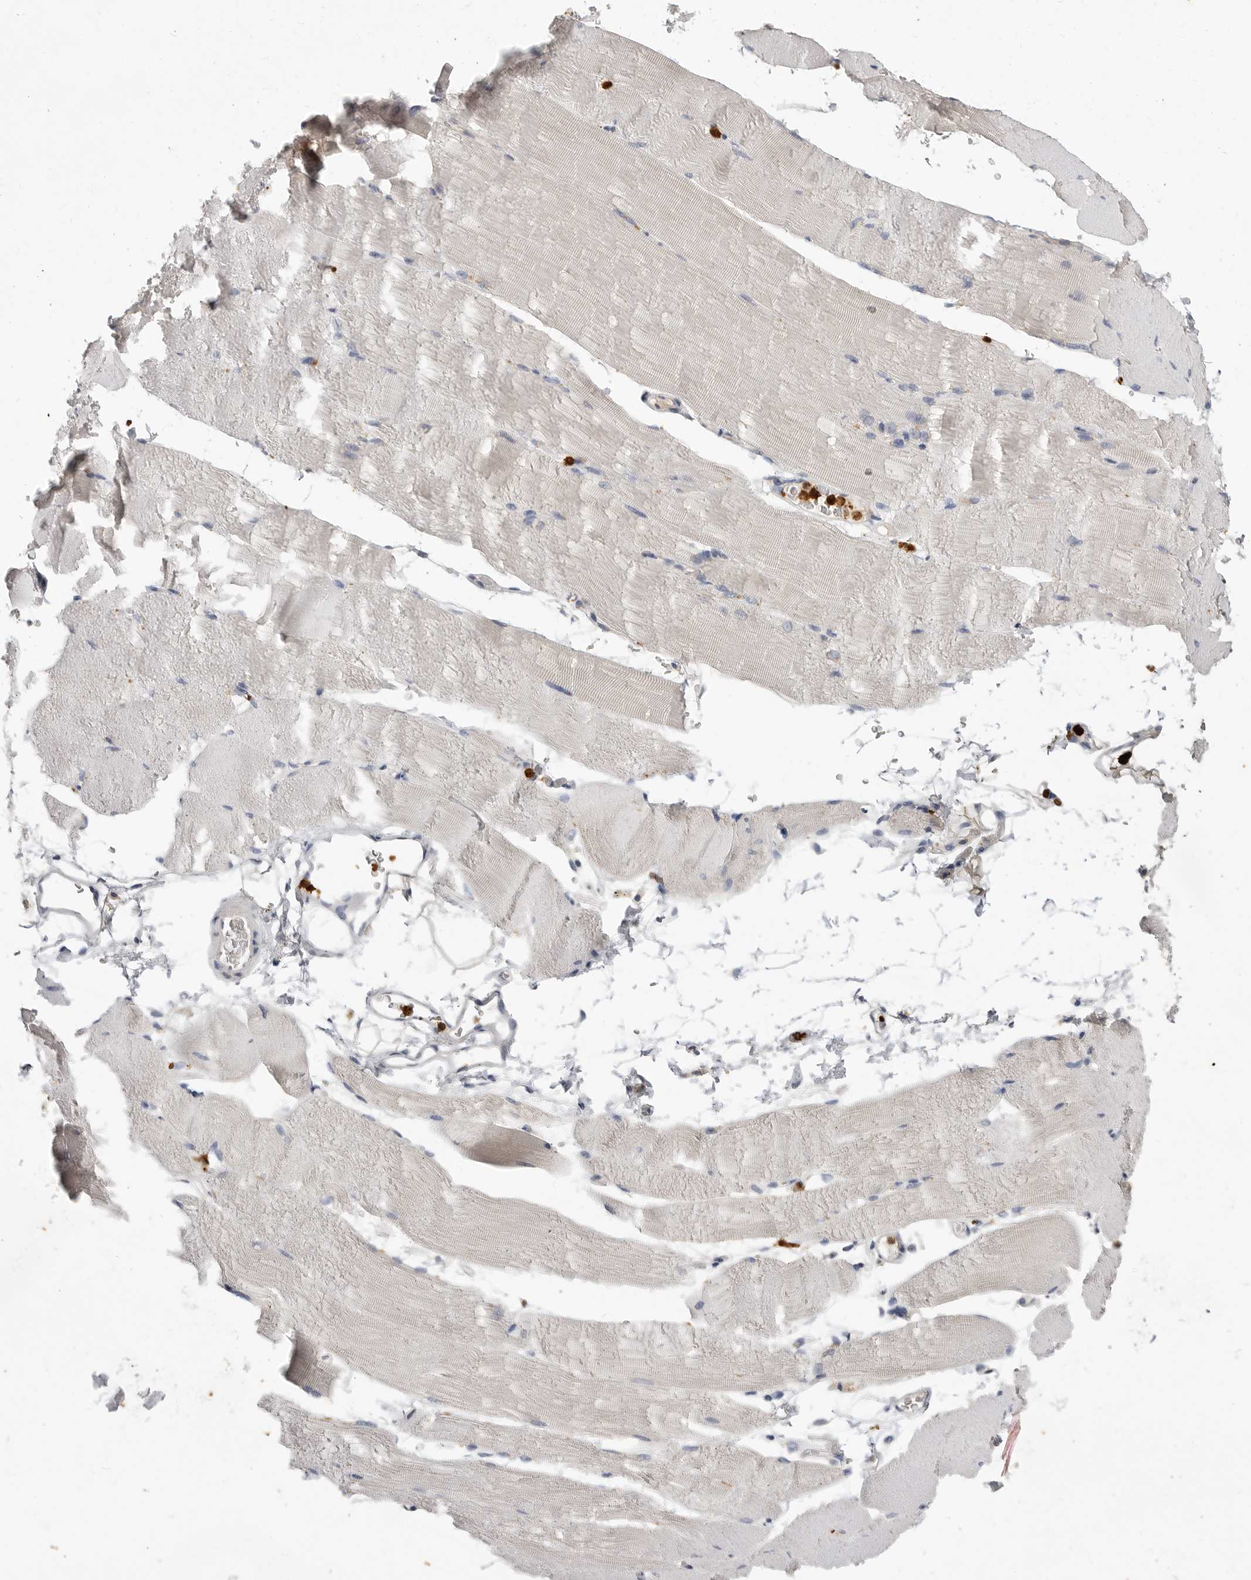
{"staining": {"intensity": "negative", "quantity": "none", "location": "none"}, "tissue": "skeletal muscle", "cell_type": "Myocytes", "image_type": "normal", "snomed": [{"axis": "morphology", "description": "Normal tissue, NOS"}, {"axis": "topography", "description": "Skeletal muscle"}, {"axis": "topography", "description": "Parathyroid gland"}], "caption": "This is a image of immunohistochemistry (IHC) staining of benign skeletal muscle, which shows no staining in myocytes.", "gene": "LTBR", "patient": {"sex": "female", "age": 37}}